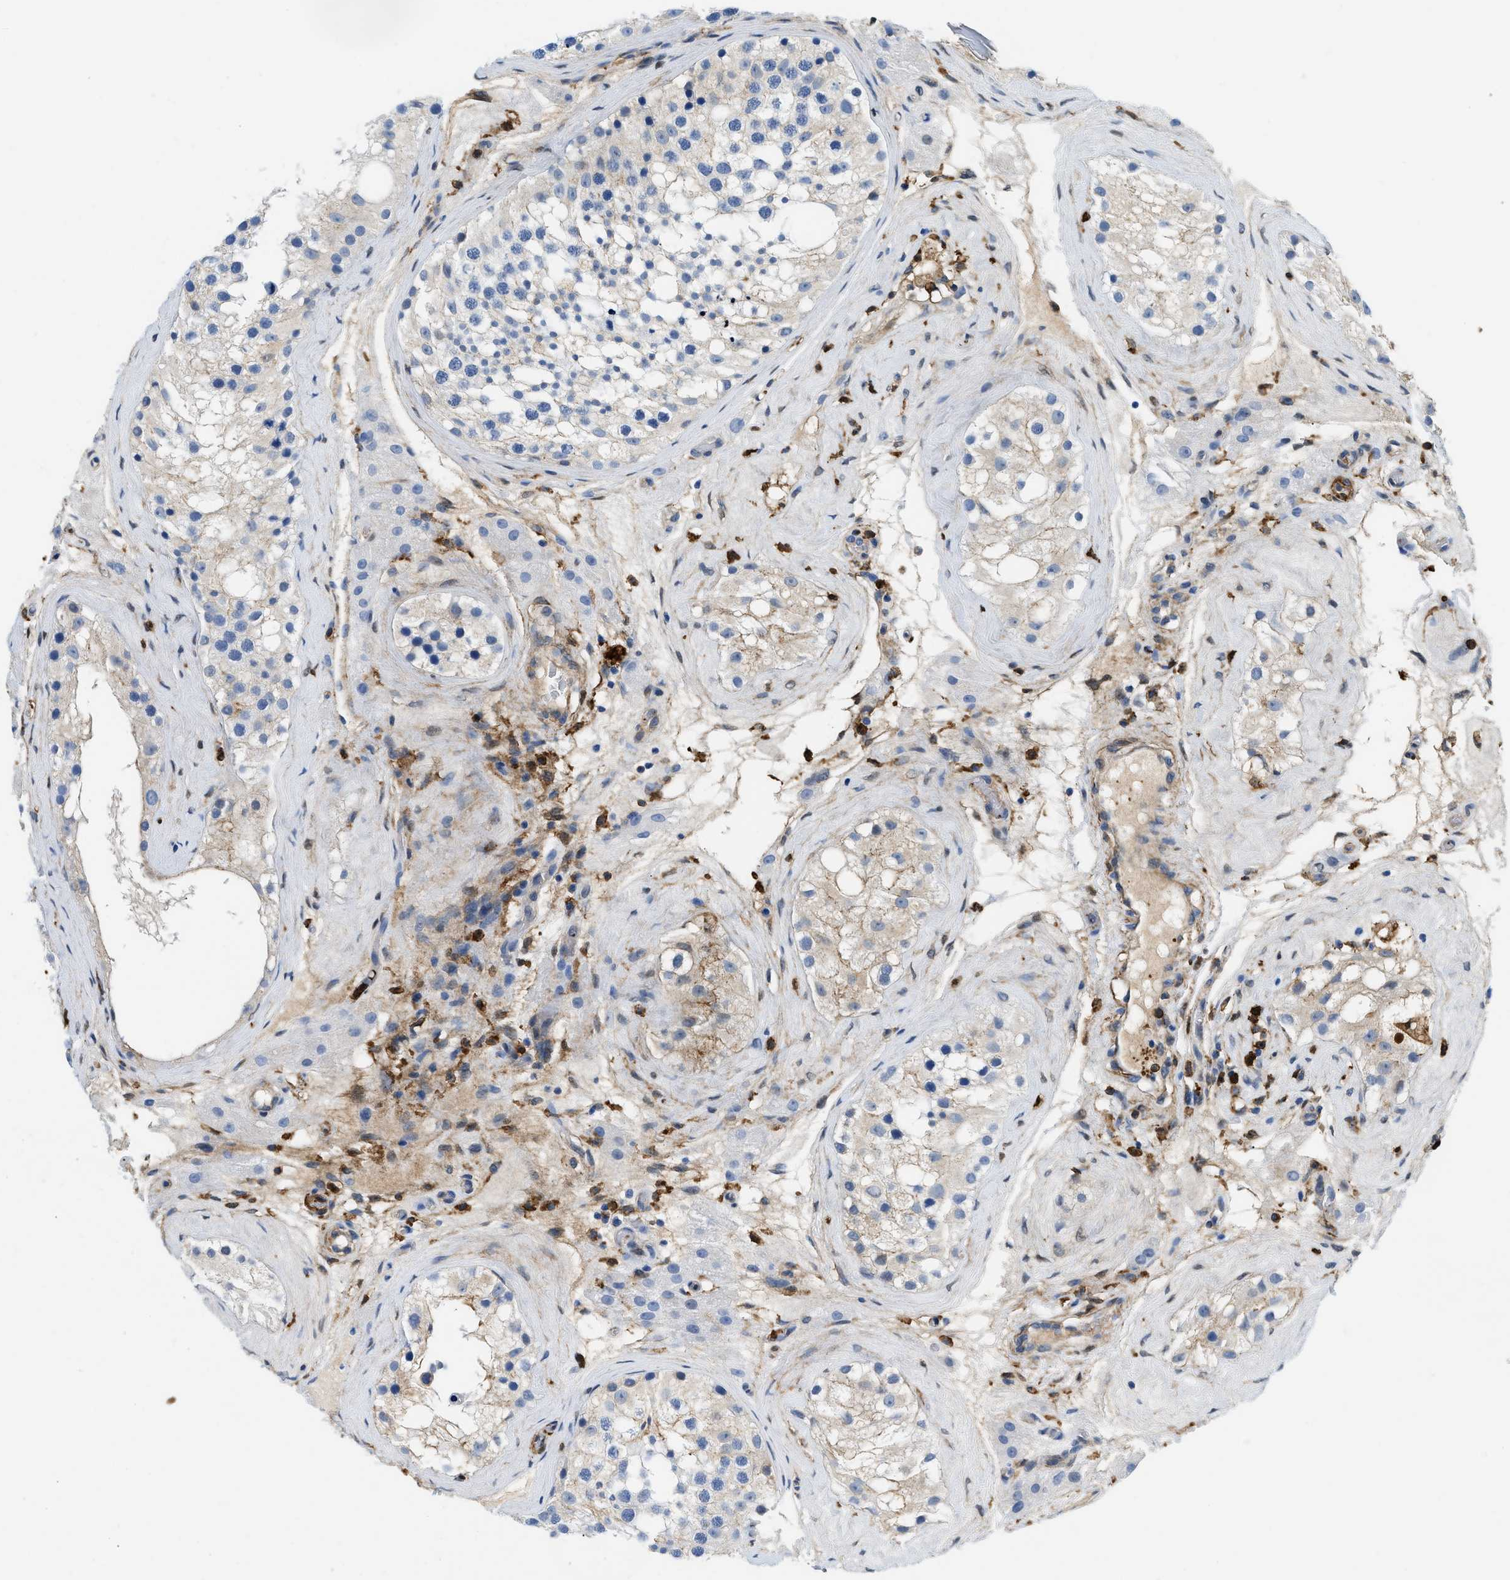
{"staining": {"intensity": "weak", "quantity": "25%-75%", "location": "cytoplasmic/membranous"}, "tissue": "testis", "cell_type": "Cells in seminiferous ducts", "image_type": "normal", "snomed": [{"axis": "morphology", "description": "Normal tissue, NOS"}, {"axis": "morphology", "description": "Seminoma, NOS"}, {"axis": "topography", "description": "Testis"}], "caption": "Weak cytoplasmic/membranous staining is appreciated in approximately 25%-75% of cells in seminiferous ducts in unremarkable testis.", "gene": "GSN", "patient": {"sex": "male", "age": 71}}